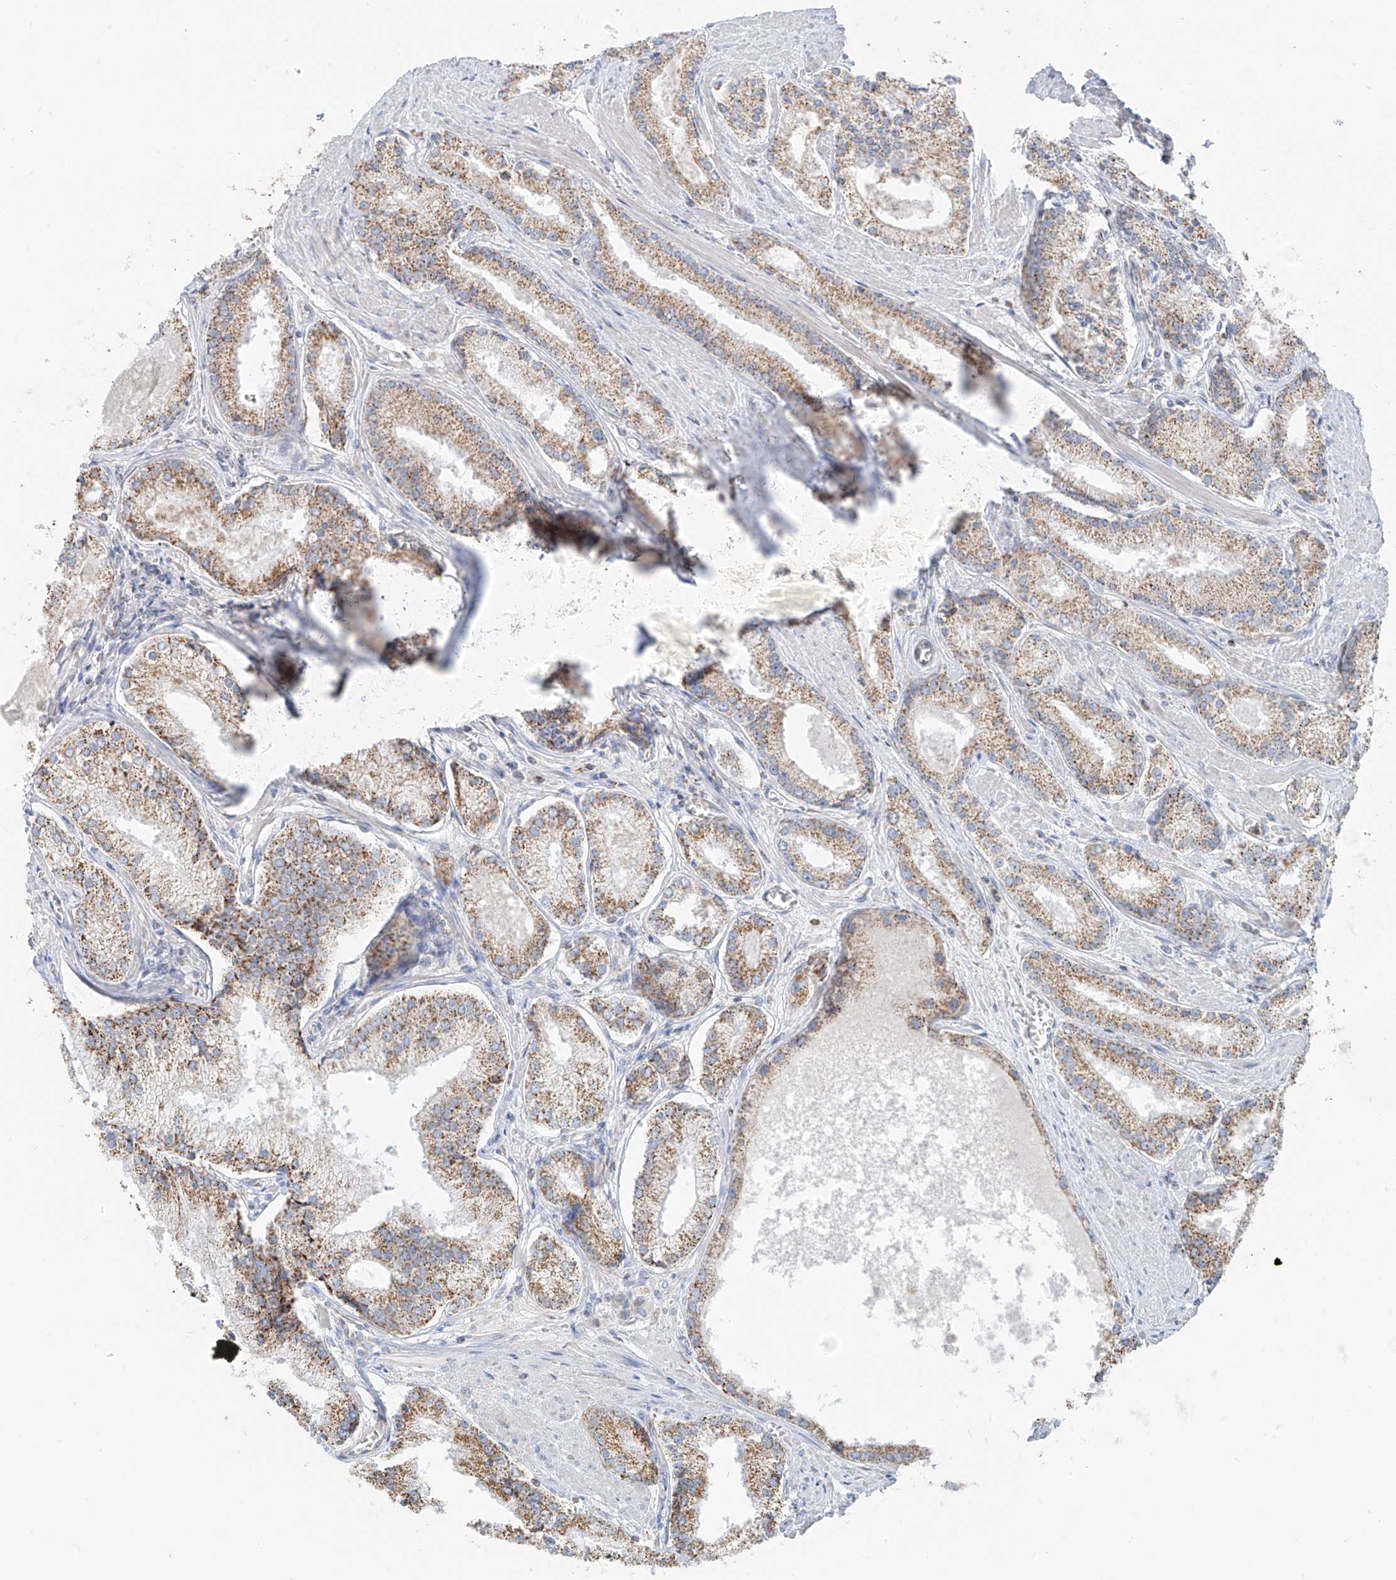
{"staining": {"intensity": "moderate", "quantity": ">75%", "location": "cytoplasmic/membranous"}, "tissue": "prostate cancer", "cell_type": "Tumor cells", "image_type": "cancer", "snomed": [{"axis": "morphology", "description": "Adenocarcinoma, Low grade"}, {"axis": "topography", "description": "Prostate"}], "caption": "Immunohistochemical staining of prostate cancer displays medium levels of moderate cytoplasmic/membranous protein expression in approximately >75% of tumor cells.", "gene": "ETHE1", "patient": {"sex": "male", "age": 54}}